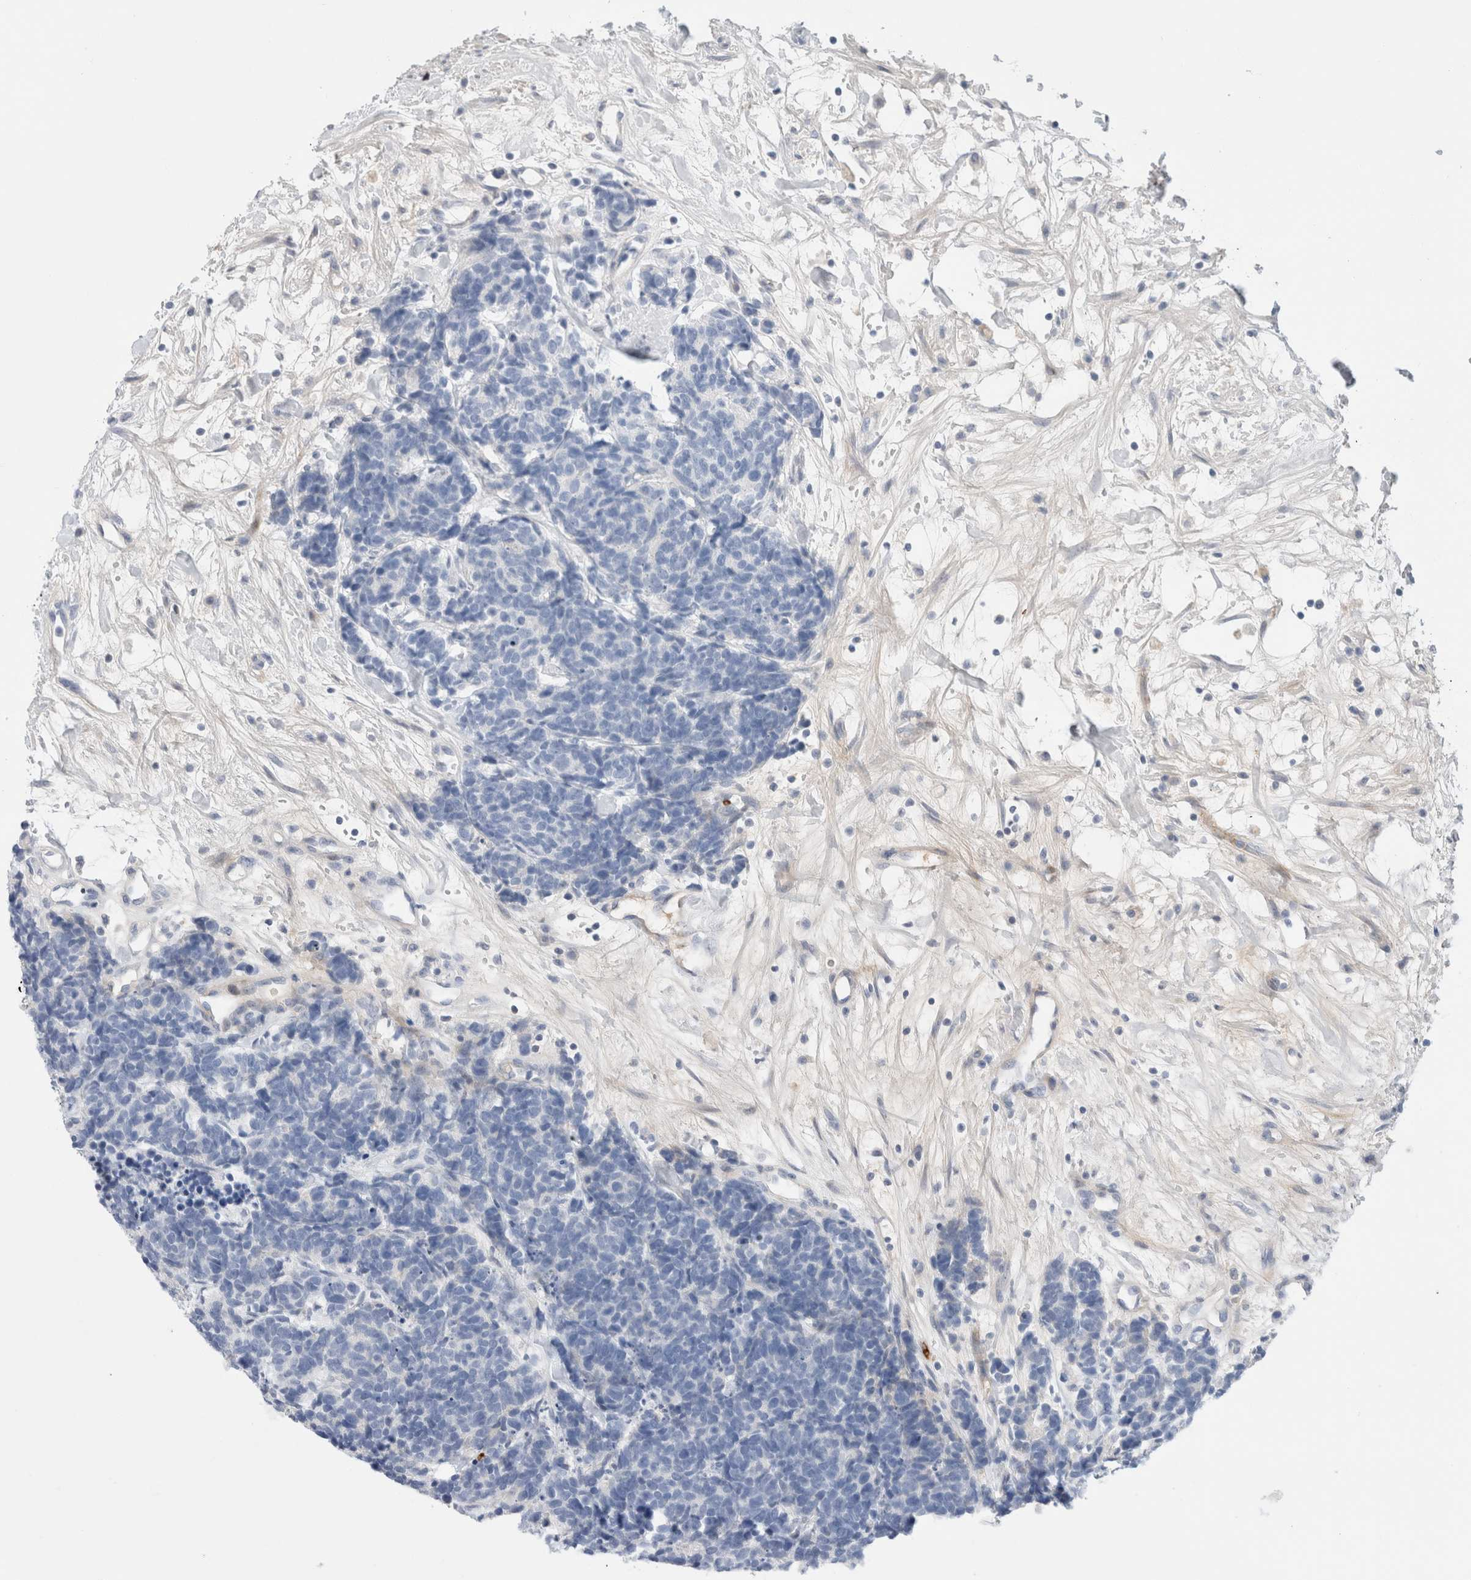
{"staining": {"intensity": "negative", "quantity": "none", "location": "none"}, "tissue": "carcinoid", "cell_type": "Tumor cells", "image_type": "cancer", "snomed": [{"axis": "morphology", "description": "Carcinoma, NOS"}, {"axis": "morphology", "description": "Carcinoid, malignant, NOS"}, {"axis": "topography", "description": "Urinary bladder"}], "caption": "There is no significant positivity in tumor cells of carcinoid (malignant). (Stains: DAB IHC with hematoxylin counter stain, Microscopy: brightfield microscopy at high magnification).", "gene": "ECHDC2", "patient": {"sex": "male", "age": 57}}